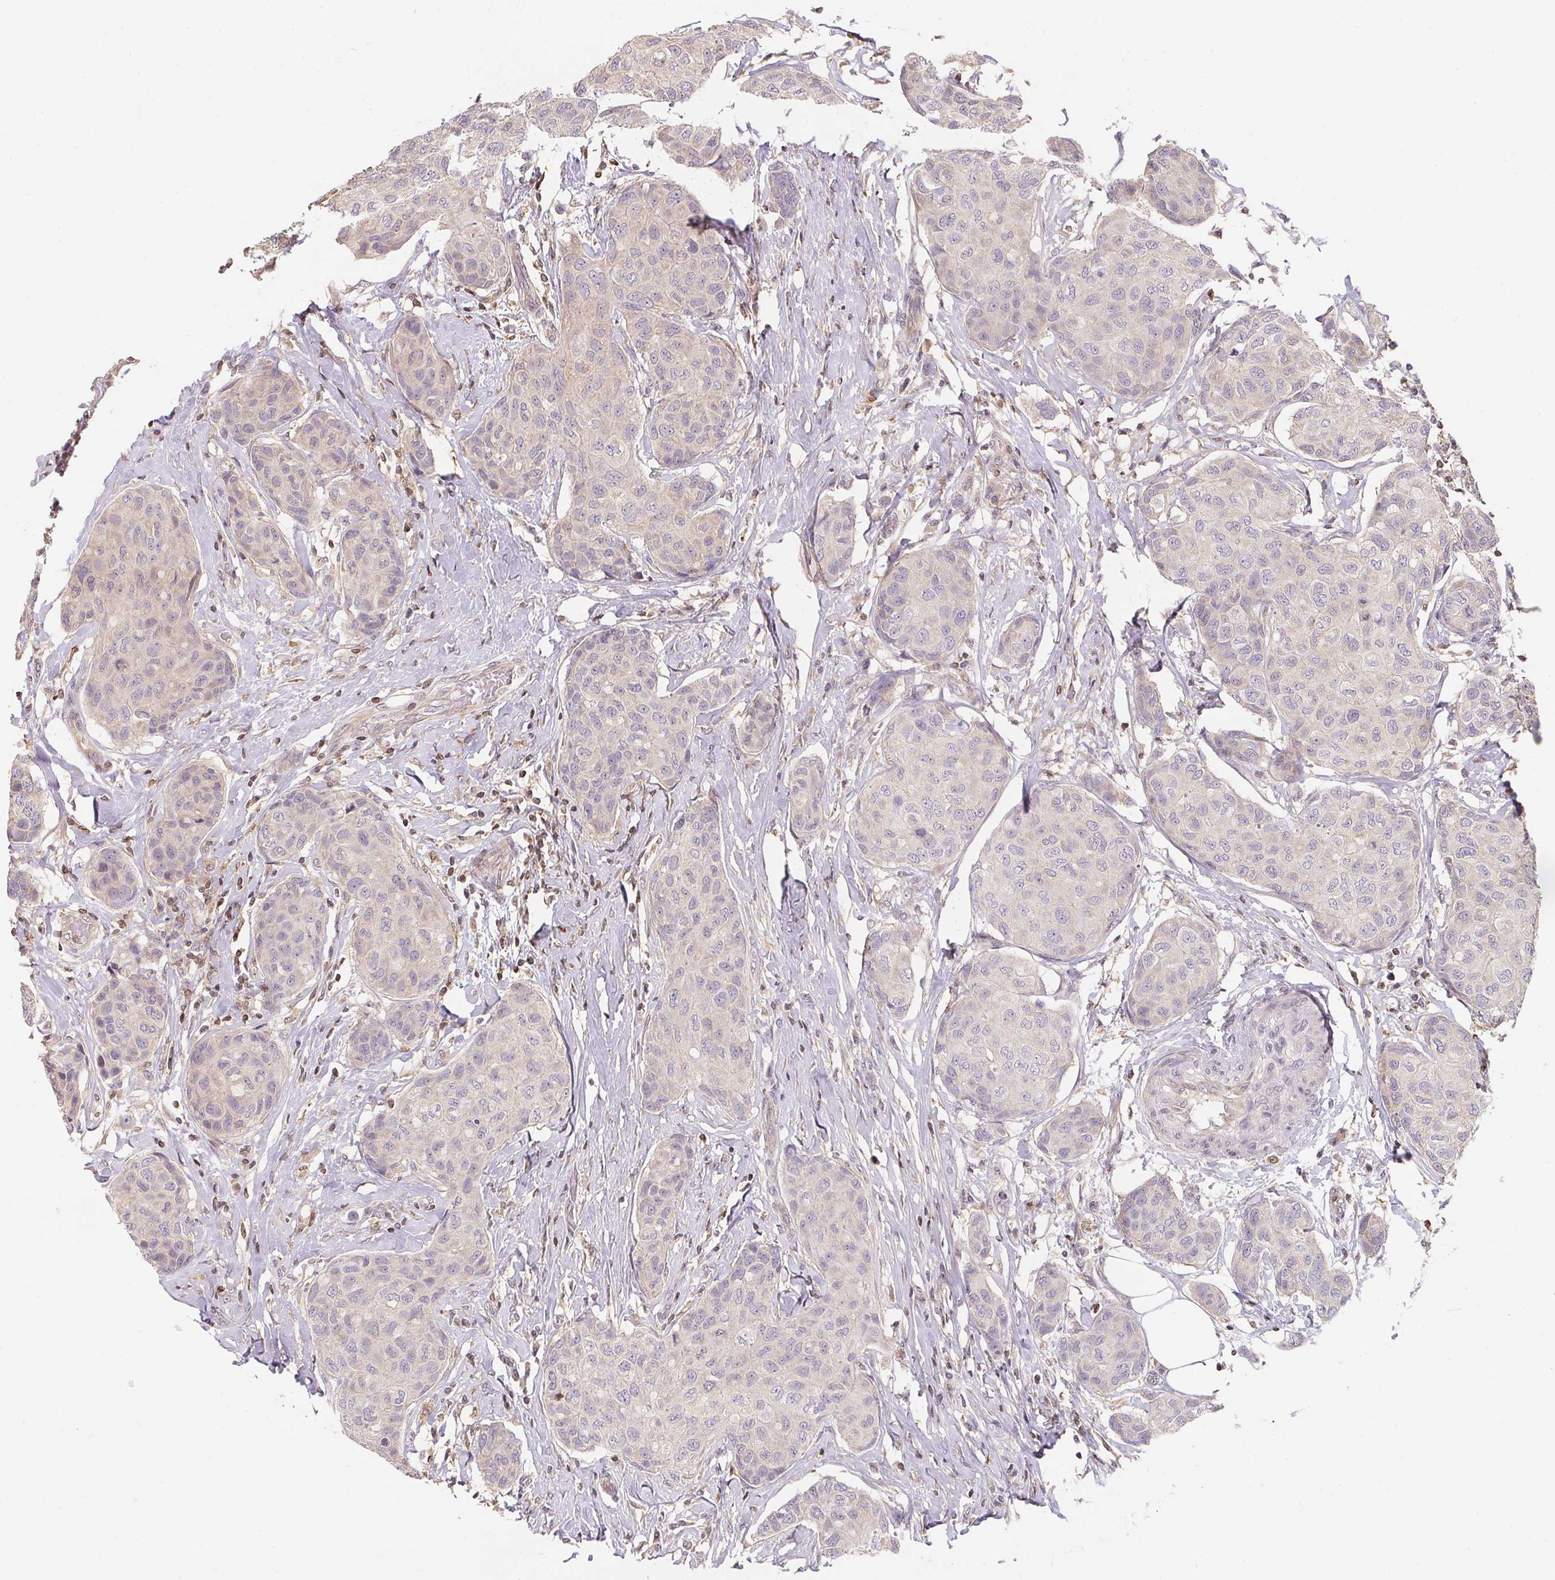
{"staining": {"intensity": "negative", "quantity": "none", "location": "none"}, "tissue": "breast cancer", "cell_type": "Tumor cells", "image_type": "cancer", "snomed": [{"axis": "morphology", "description": "Duct carcinoma"}, {"axis": "topography", "description": "Breast"}], "caption": "An image of human invasive ductal carcinoma (breast) is negative for staining in tumor cells.", "gene": "ANKRD13A", "patient": {"sex": "female", "age": 80}}